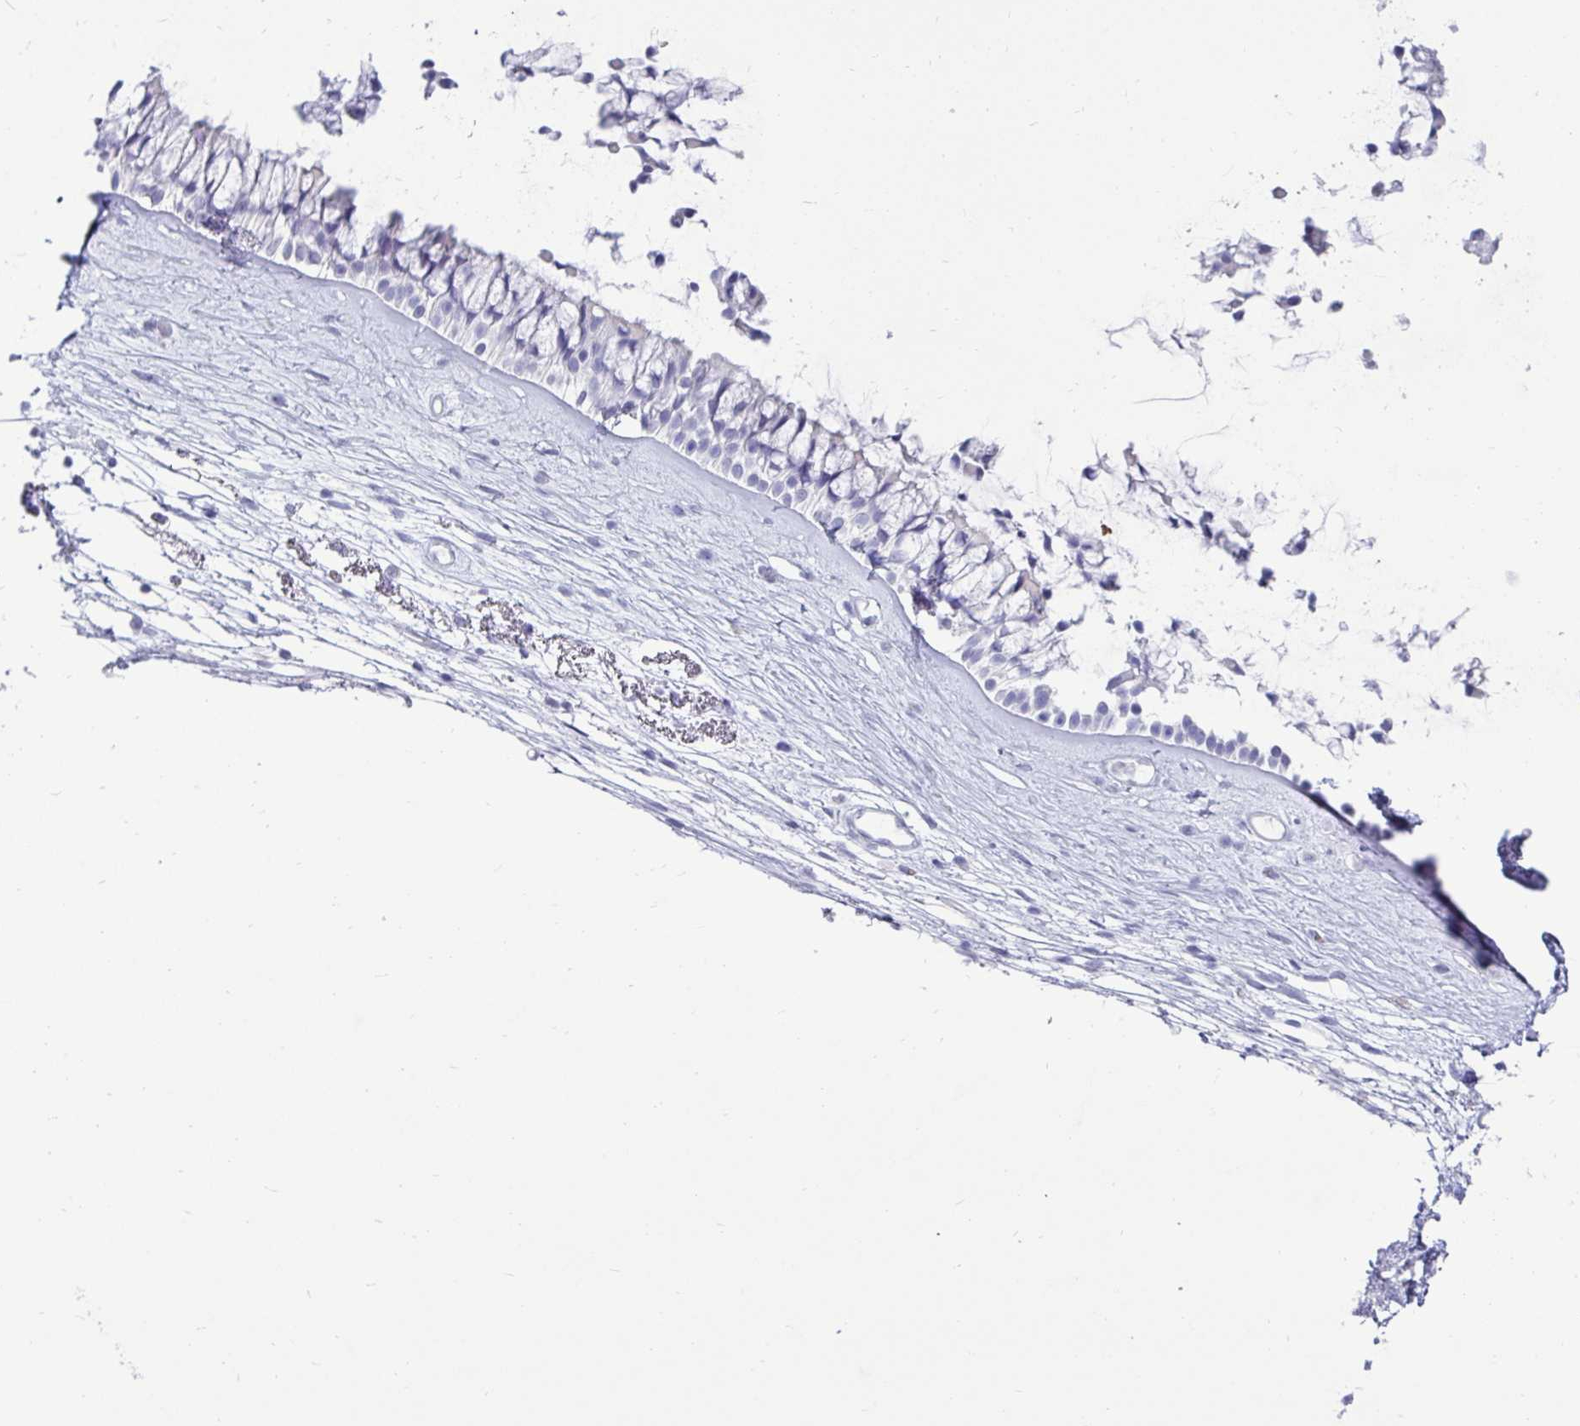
{"staining": {"intensity": "negative", "quantity": "none", "location": "none"}, "tissue": "nasopharynx", "cell_type": "Respiratory epithelial cells", "image_type": "normal", "snomed": [{"axis": "morphology", "description": "Normal tissue, NOS"}, {"axis": "topography", "description": "Nasopharynx"}], "caption": "Immunohistochemistry (IHC) image of normal nasopharynx: nasopharynx stained with DAB shows no significant protein expression in respiratory epithelial cells. (Stains: DAB (3,3'-diaminobenzidine) IHC with hematoxylin counter stain, Microscopy: brightfield microscopy at high magnification).", "gene": "CTSZ", "patient": {"sex": "female", "age": 75}}